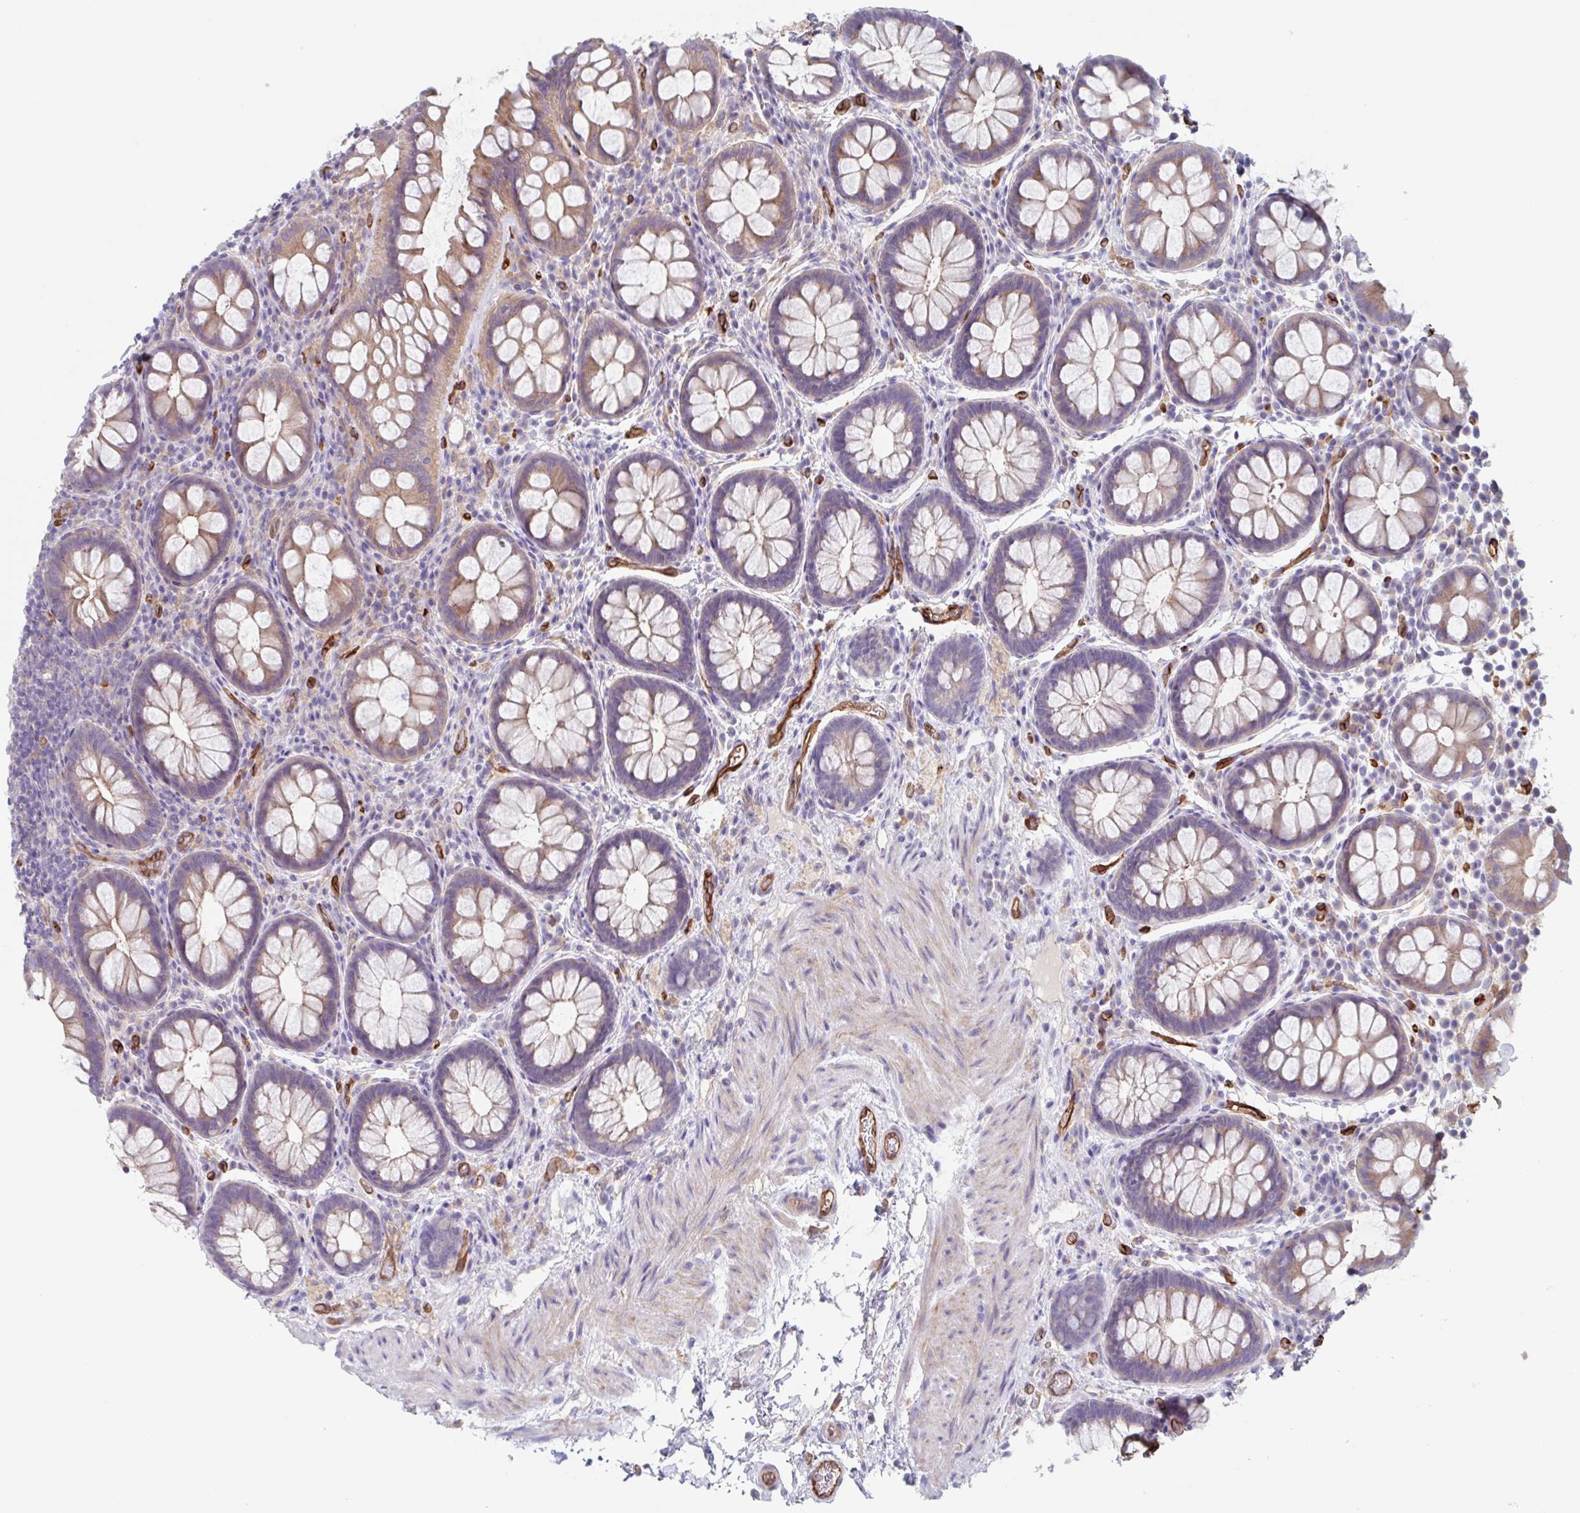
{"staining": {"intensity": "weak", "quantity": "25%-75%", "location": "cytoplasmic/membranous"}, "tissue": "rectum", "cell_type": "Glandular cells", "image_type": "normal", "snomed": [{"axis": "morphology", "description": "Normal tissue, NOS"}, {"axis": "topography", "description": "Rectum"}], "caption": "A histopathology image showing weak cytoplasmic/membranous expression in approximately 25%-75% of glandular cells in benign rectum, as visualized by brown immunohistochemical staining.", "gene": "EHD4", "patient": {"sex": "female", "age": 69}}